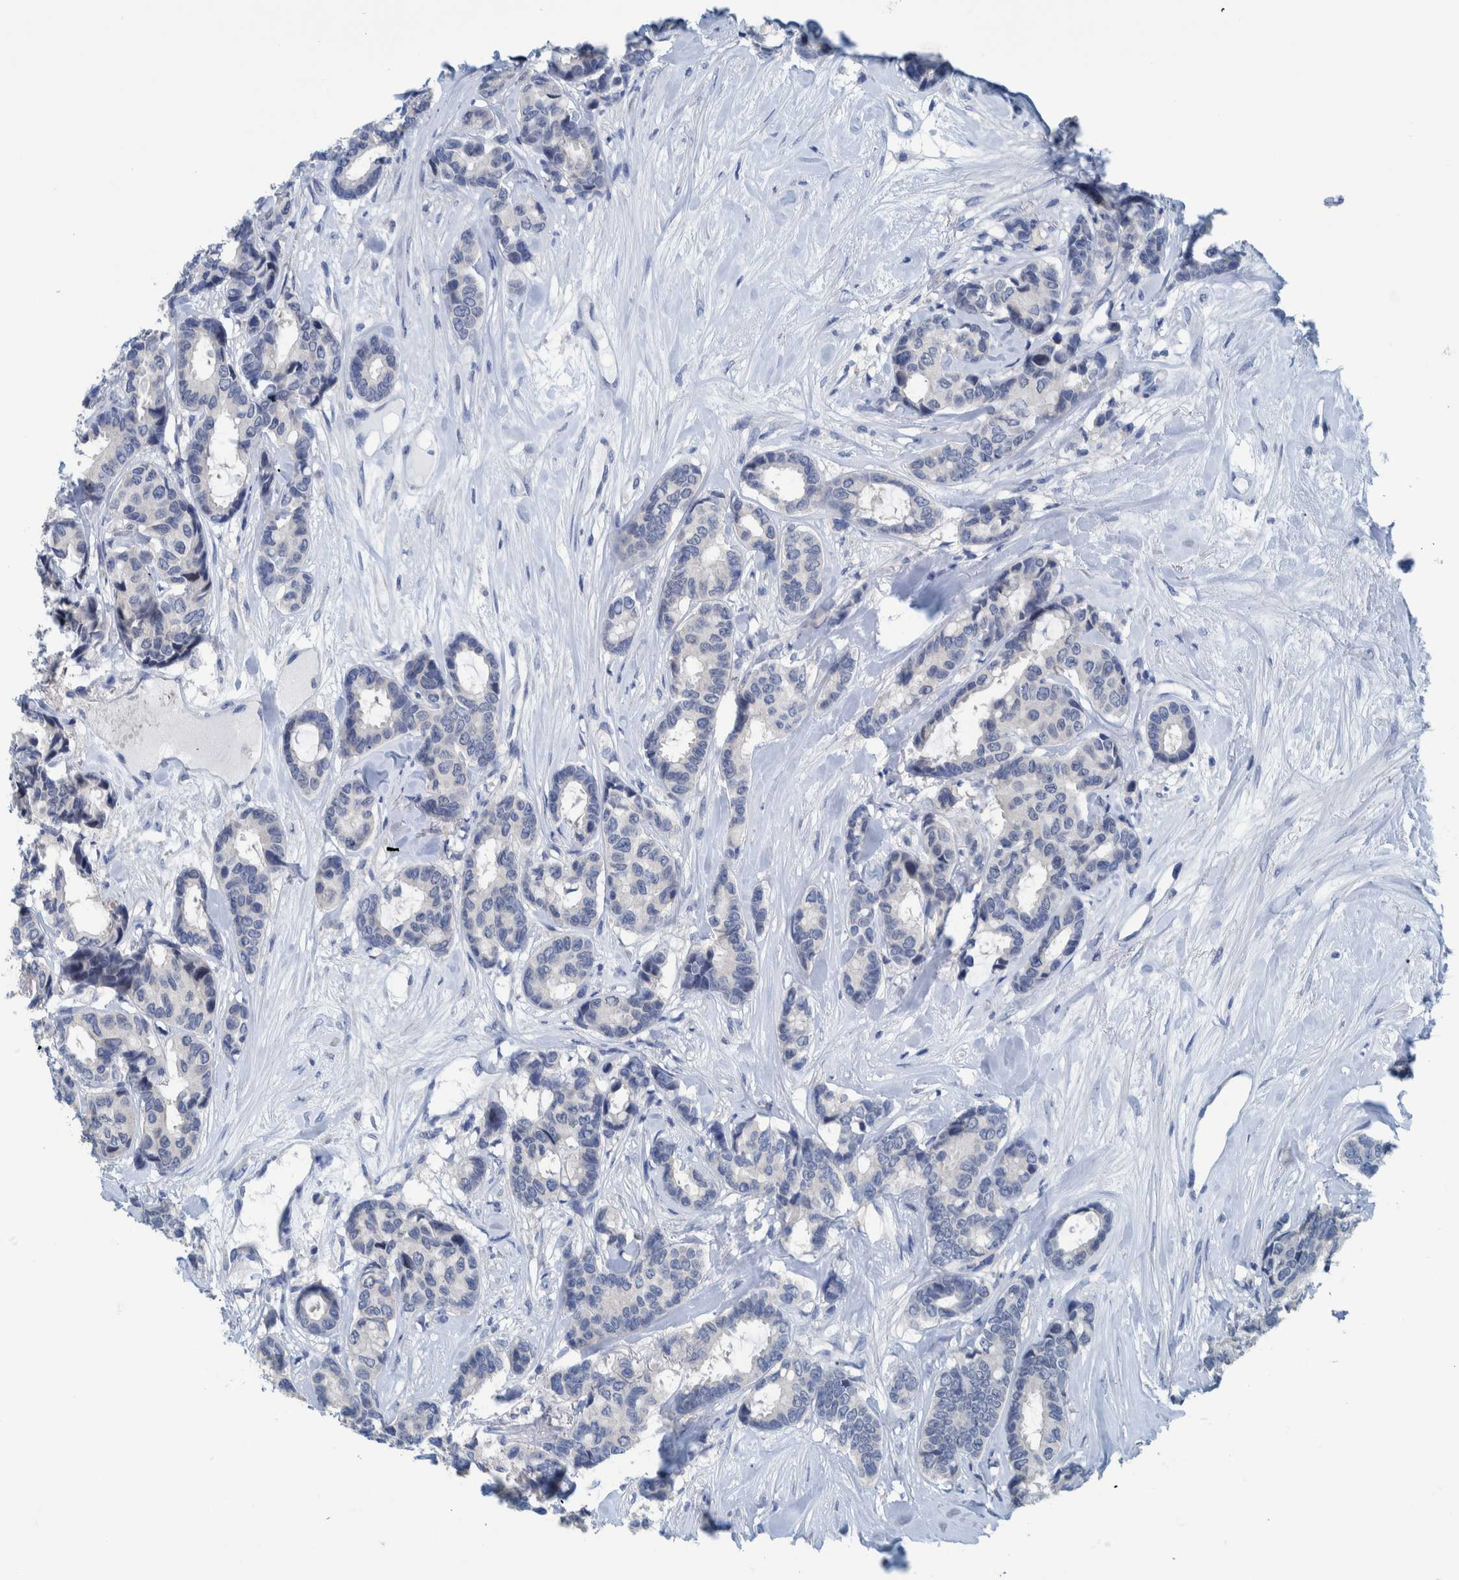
{"staining": {"intensity": "negative", "quantity": "none", "location": "none"}, "tissue": "breast cancer", "cell_type": "Tumor cells", "image_type": "cancer", "snomed": [{"axis": "morphology", "description": "Duct carcinoma"}, {"axis": "topography", "description": "Breast"}], "caption": "Immunohistochemistry (IHC) image of neoplastic tissue: human breast invasive ductal carcinoma stained with DAB demonstrates no significant protein staining in tumor cells.", "gene": "IDO1", "patient": {"sex": "female", "age": 87}}